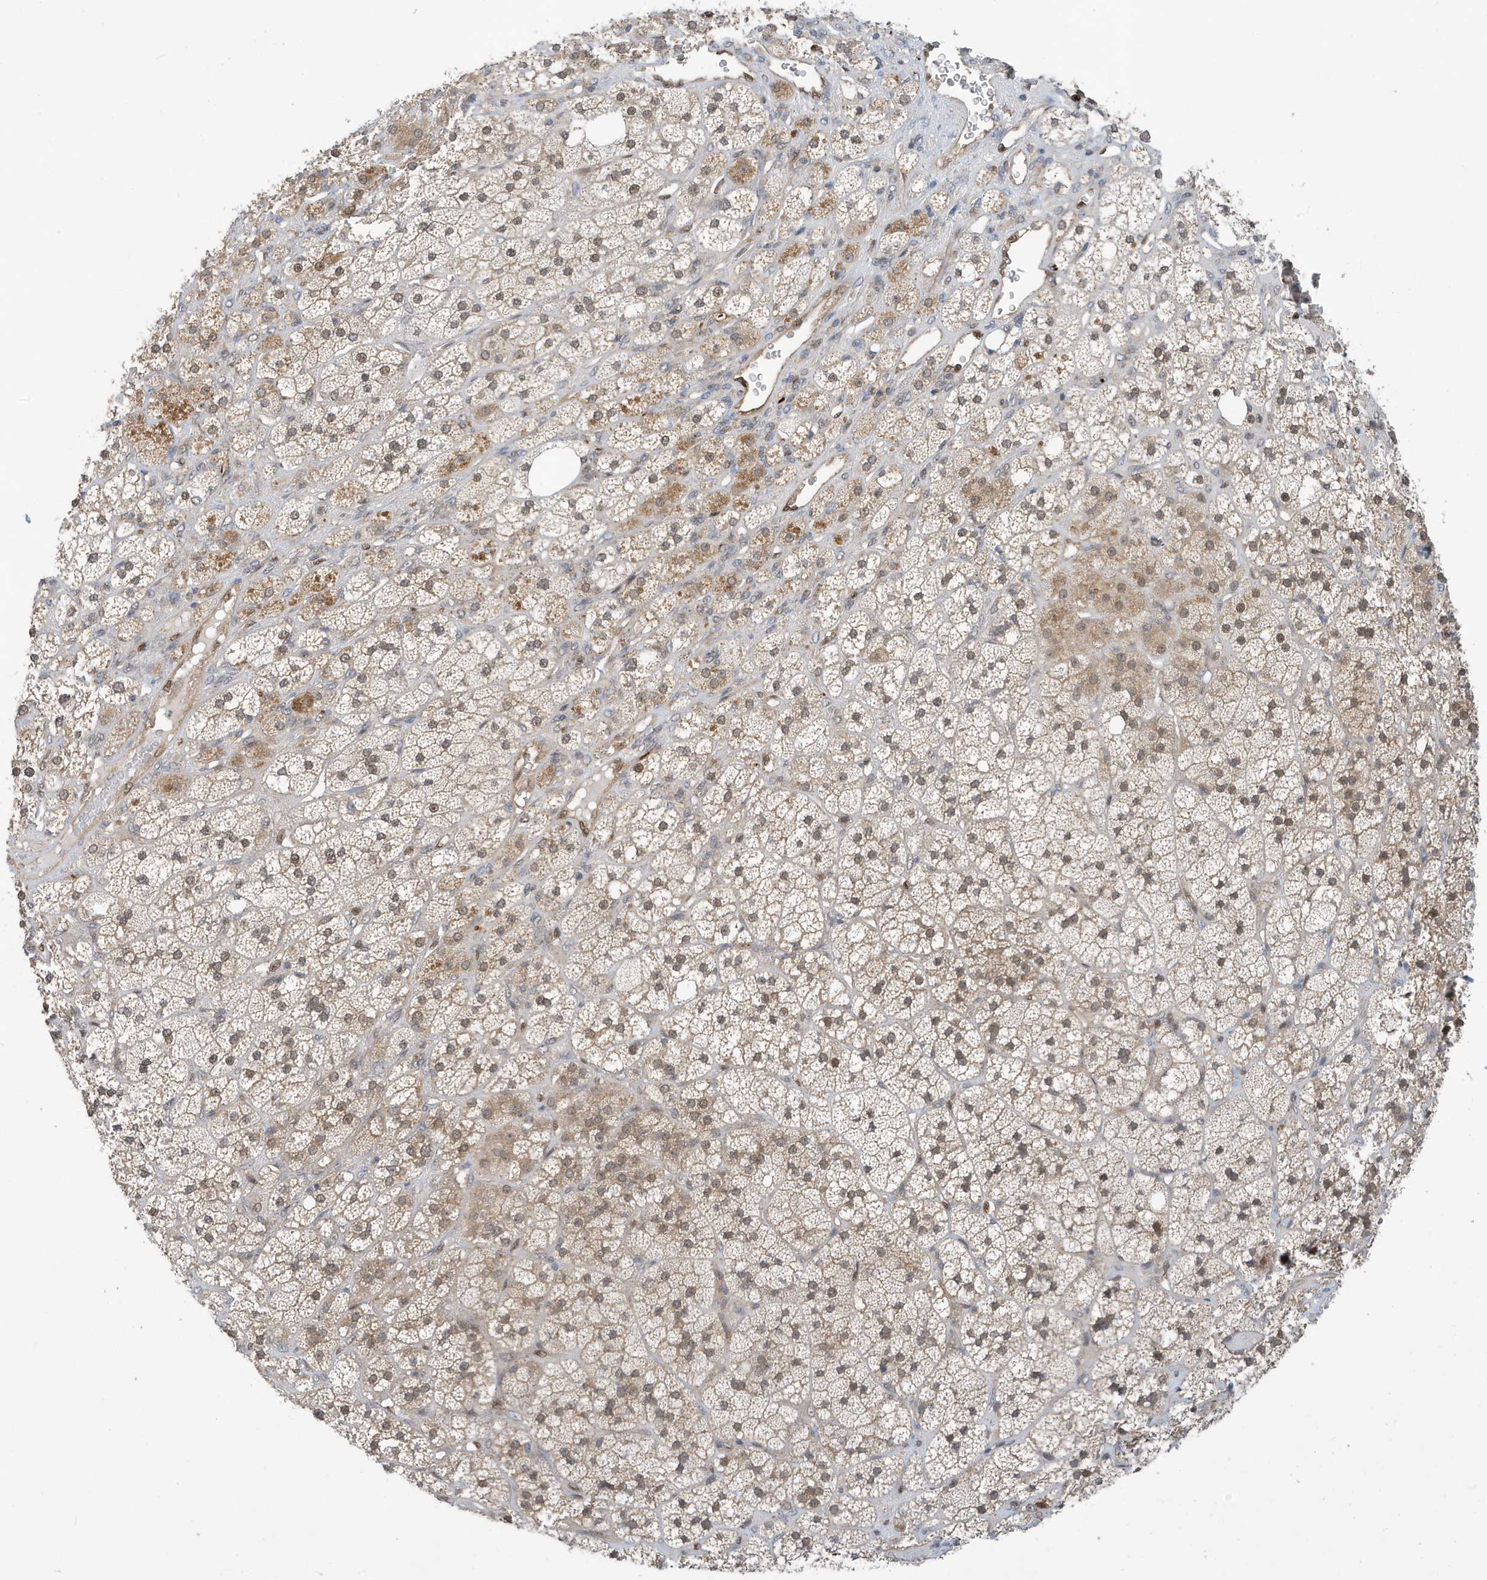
{"staining": {"intensity": "moderate", "quantity": "25%-75%", "location": "cytoplasmic/membranous,nuclear"}, "tissue": "adrenal gland", "cell_type": "Glandular cells", "image_type": "normal", "snomed": [{"axis": "morphology", "description": "Normal tissue, NOS"}, {"axis": "topography", "description": "Adrenal gland"}], "caption": "DAB (3,3'-diaminobenzidine) immunohistochemical staining of unremarkable adrenal gland exhibits moderate cytoplasmic/membranous,nuclear protein staining in about 25%-75% of glandular cells.", "gene": "NCOA7", "patient": {"sex": "male", "age": 61}}